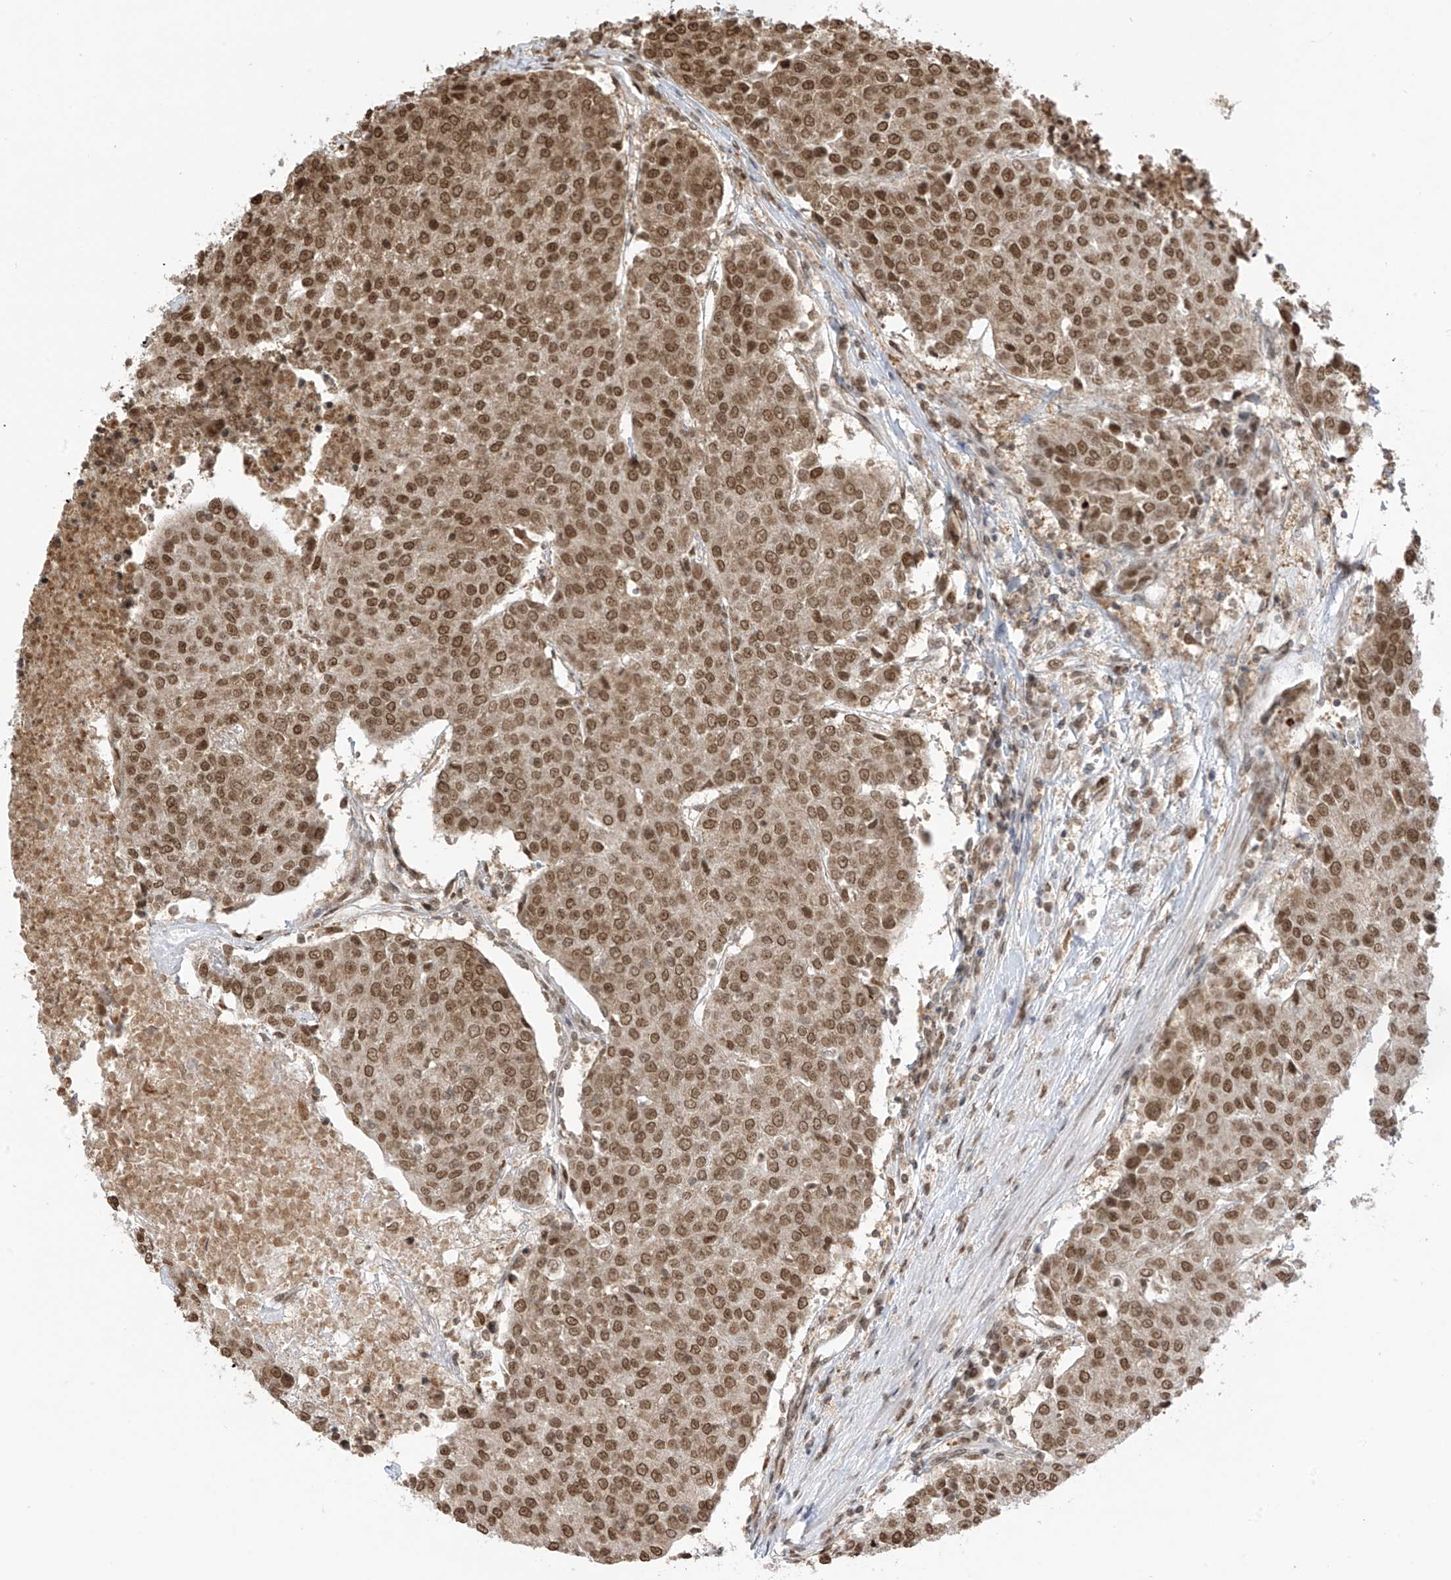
{"staining": {"intensity": "moderate", "quantity": ">75%", "location": "nuclear"}, "tissue": "urothelial cancer", "cell_type": "Tumor cells", "image_type": "cancer", "snomed": [{"axis": "morphology", "description": "Urothelial carcinoma, High grade"}, {"axis": "topography", "description": "Urinary bladder"}], "caption": "Moderate nuclear expression for a protein is seen in about >75% of tumor cells of urothelial cancer using immunohistochemistry.", "gene": "KPNB1", "patient": {"sex": "female", "age": 85}}